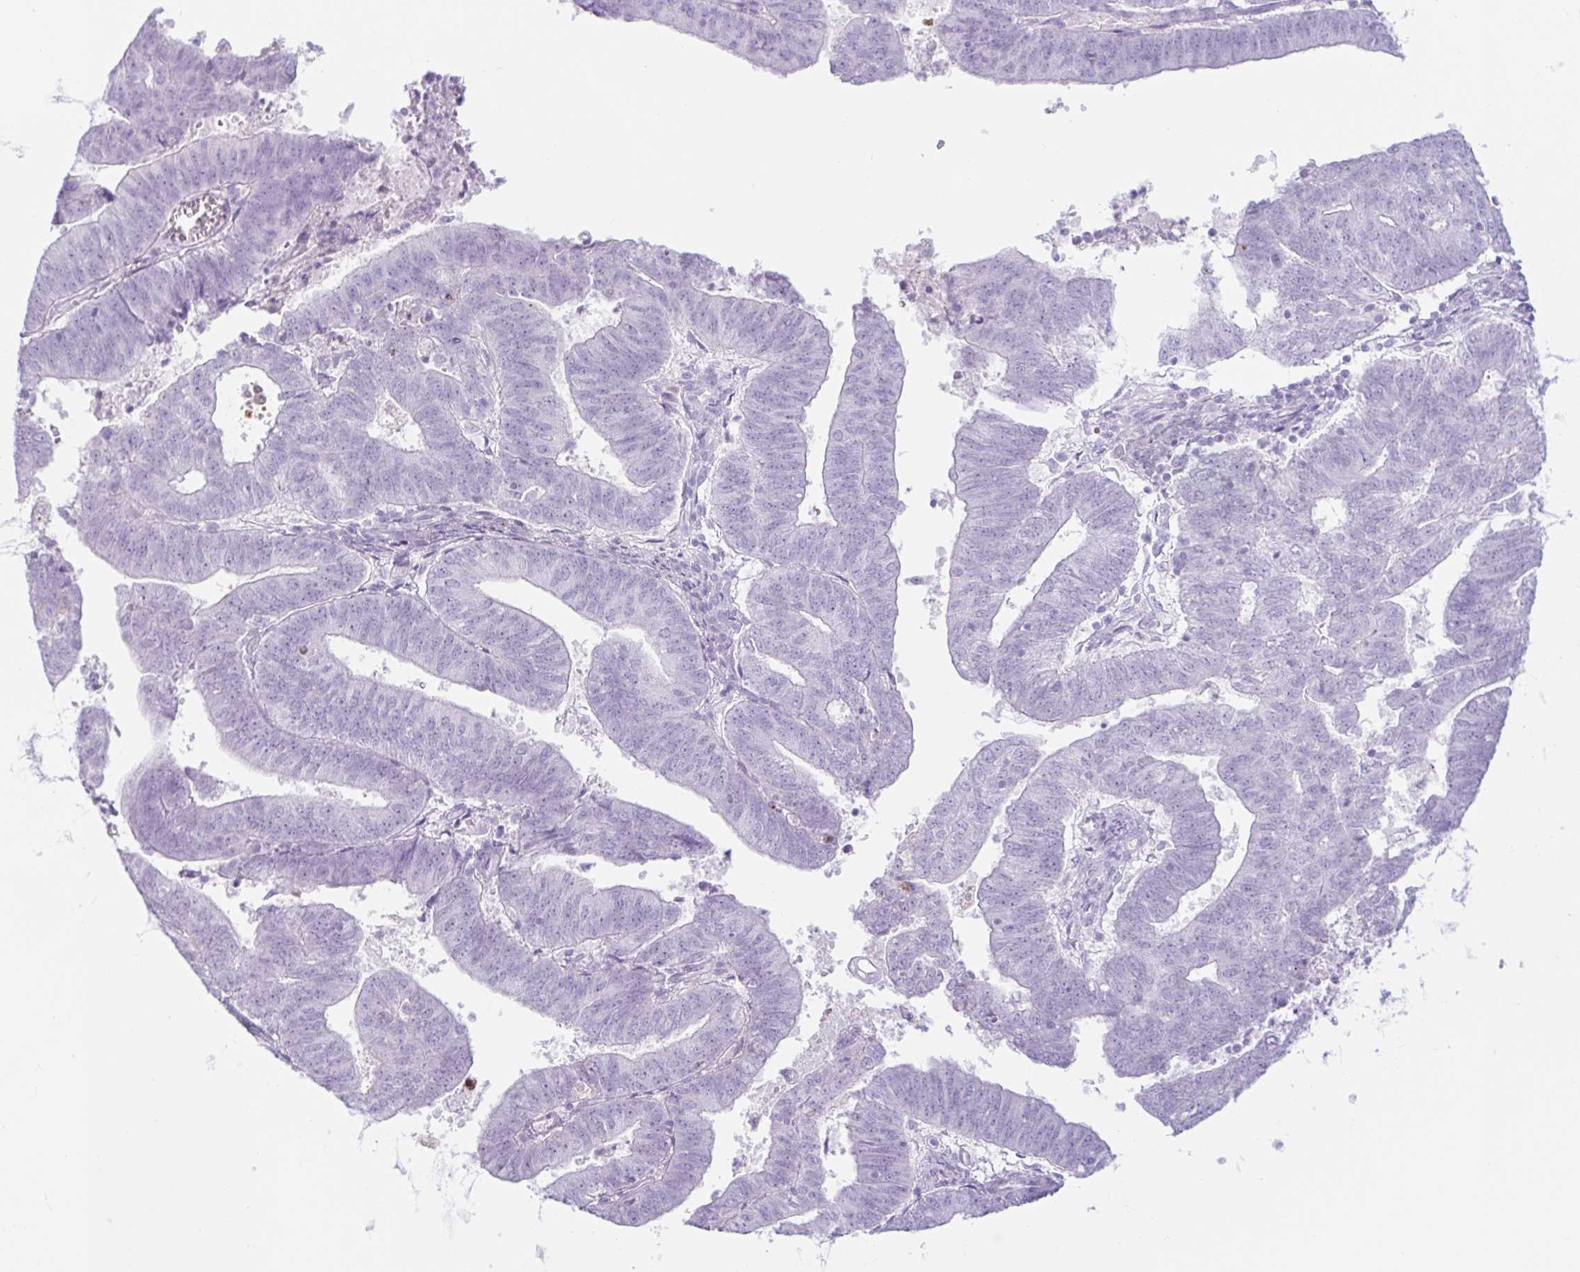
{"staining": {"intensity": "negative", "quantity": "none", "location": "none"}, "tissue": "endometrial cancer", "cell_type": "Tumor cells", "image_type": "cancer", "snomed": [{"axis": "morphology", "description": "Adenocarcinoma, NOS"}, {"axis": "topography", "description": "Endometrium"}], "caption": "The immunohistochemistry image has no significant expression in tumor cells of endometrial cancer tissue.", "gene": "ERICH6", "patient": {"sex": "female", "age": 82}}